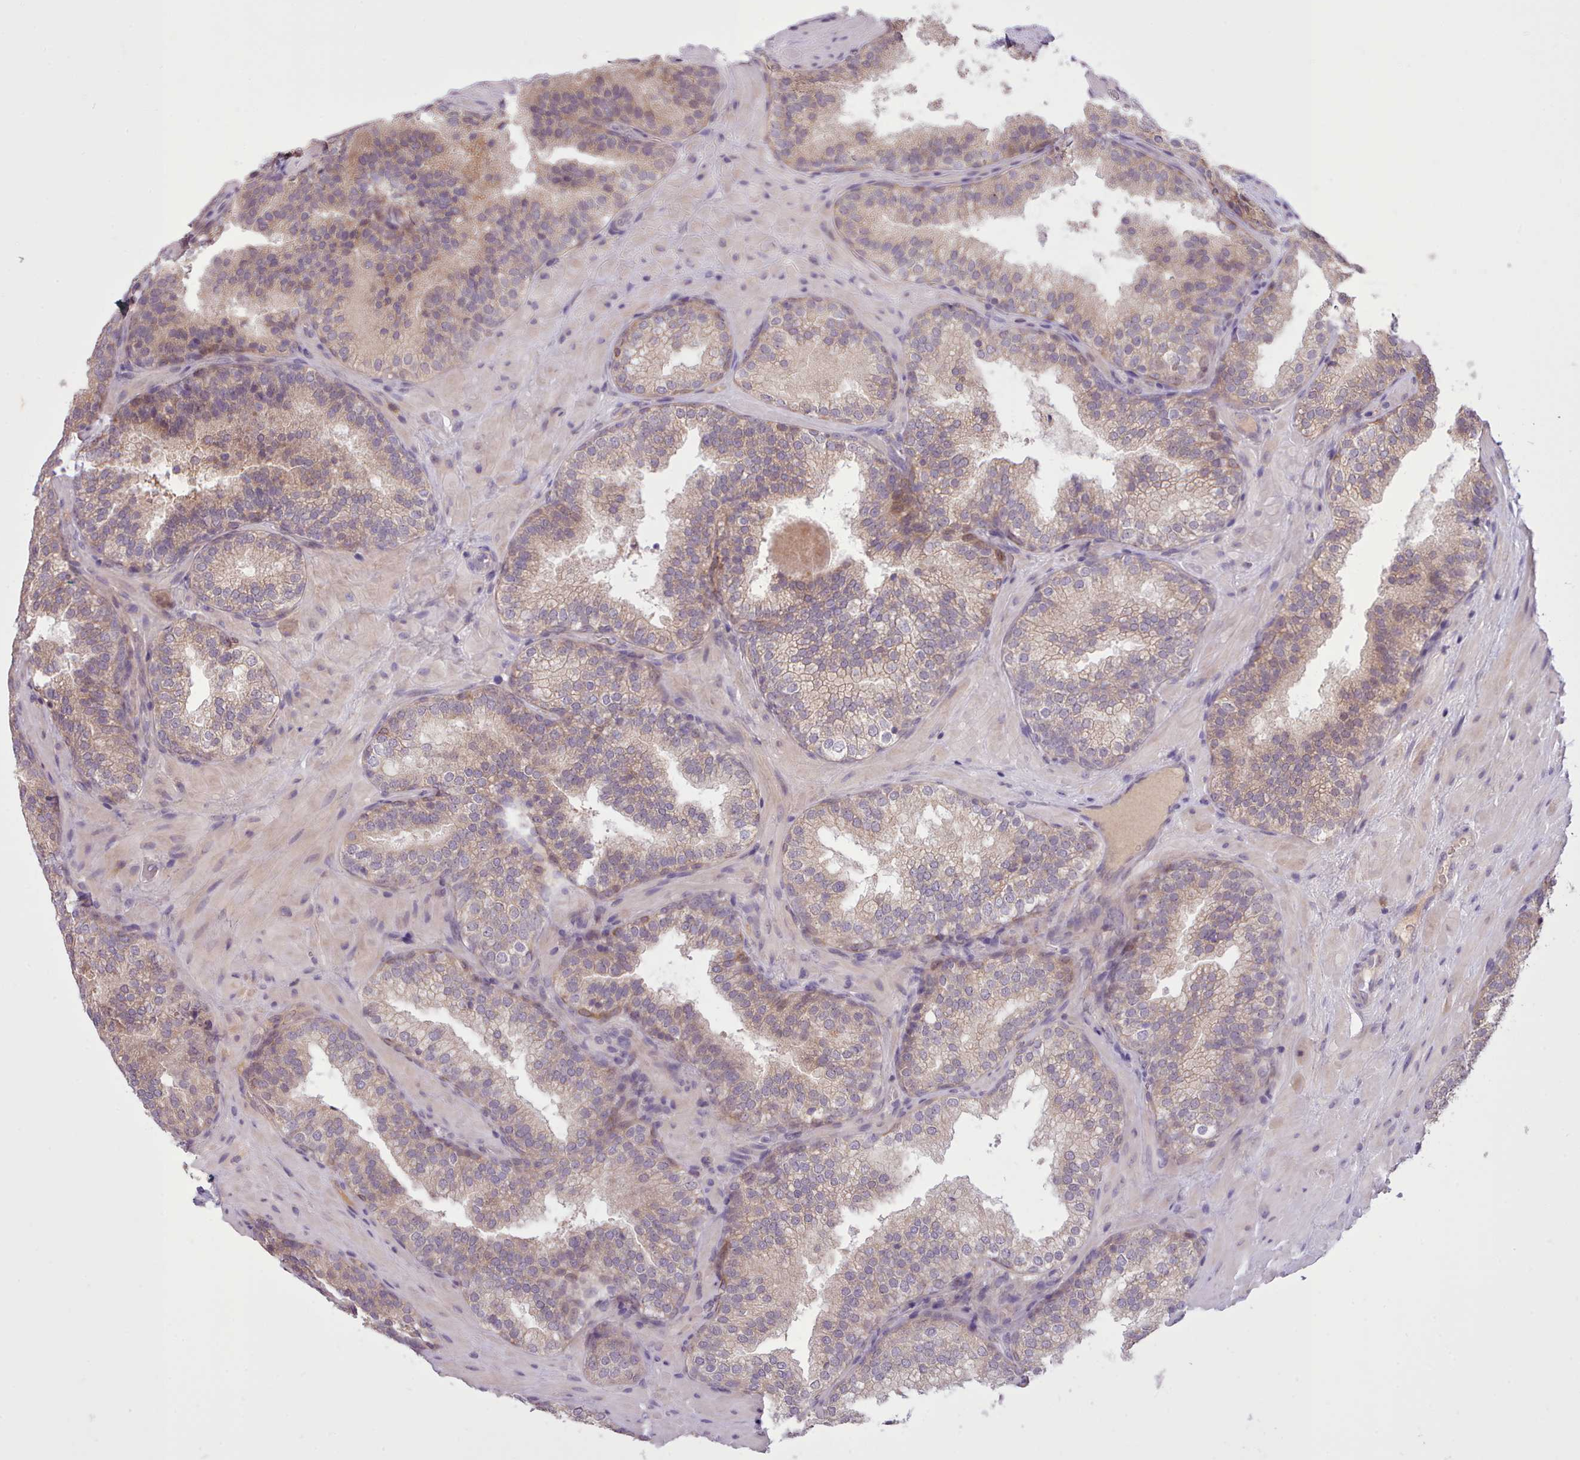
{"staining": {"intensity": "weak", "quantity": "<25%", "location": "cytoplasmic/membranous"}, "tissue": "prostate cancer", "cell_type": "Tumor cells", "image_type": "cancer", "snomed": [{"axis": "morphology", "description": "Adenocarcinoma, High grade"}, {"axis": "topography", "description": "Prostate"}], "caption": "A high-resolution photomicrograph shows immunohistochemistry staining of adenocarcinoma (high-grade) (prostate), which displays no significant expression in tumor cells.", "gene": "NMRK1", "patient": {"sex": "male", "age": 56}}